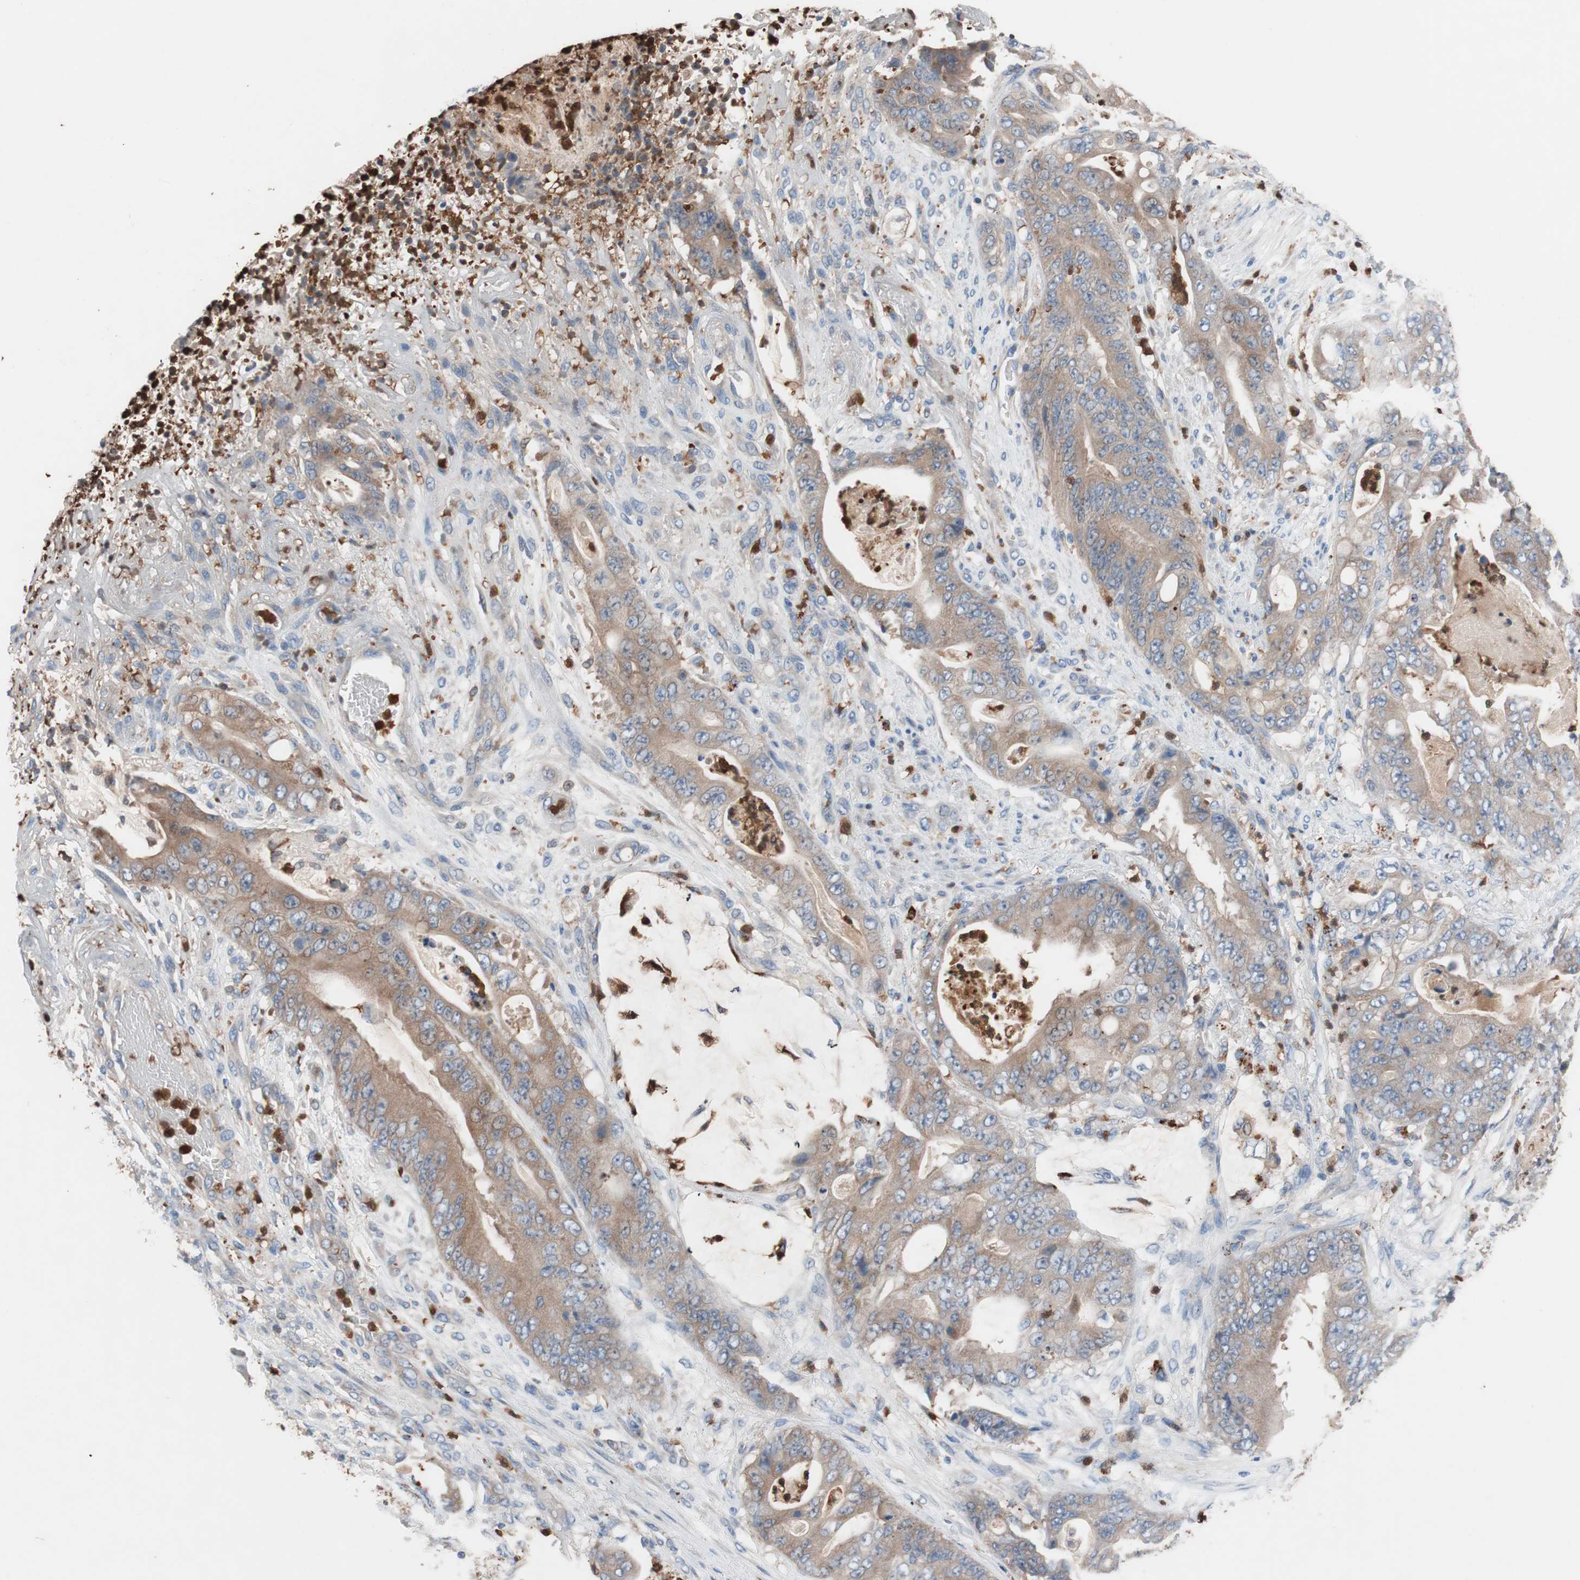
{"staining": {"intensity": "weak", "quantity": ">75%", "location": "cytoplasmic/membranous"}, "tissue": "stomach cancer", "cell_type": "Tumor cells", "image_type": "cancer", "snomed": [{"axis": "morphology", "description": "Adenocarcinoma, NOS"}, {"axis": "topography", "description": "Stomach"}], "caption": "Immunohistochemical staining of stomach adenocarcinoma shows weak cytoplasmic/membranous protein staining in about >75% of tumor cells.", "gene": "CLEC4D", "patient": {"sex": "female", "age": 73}}